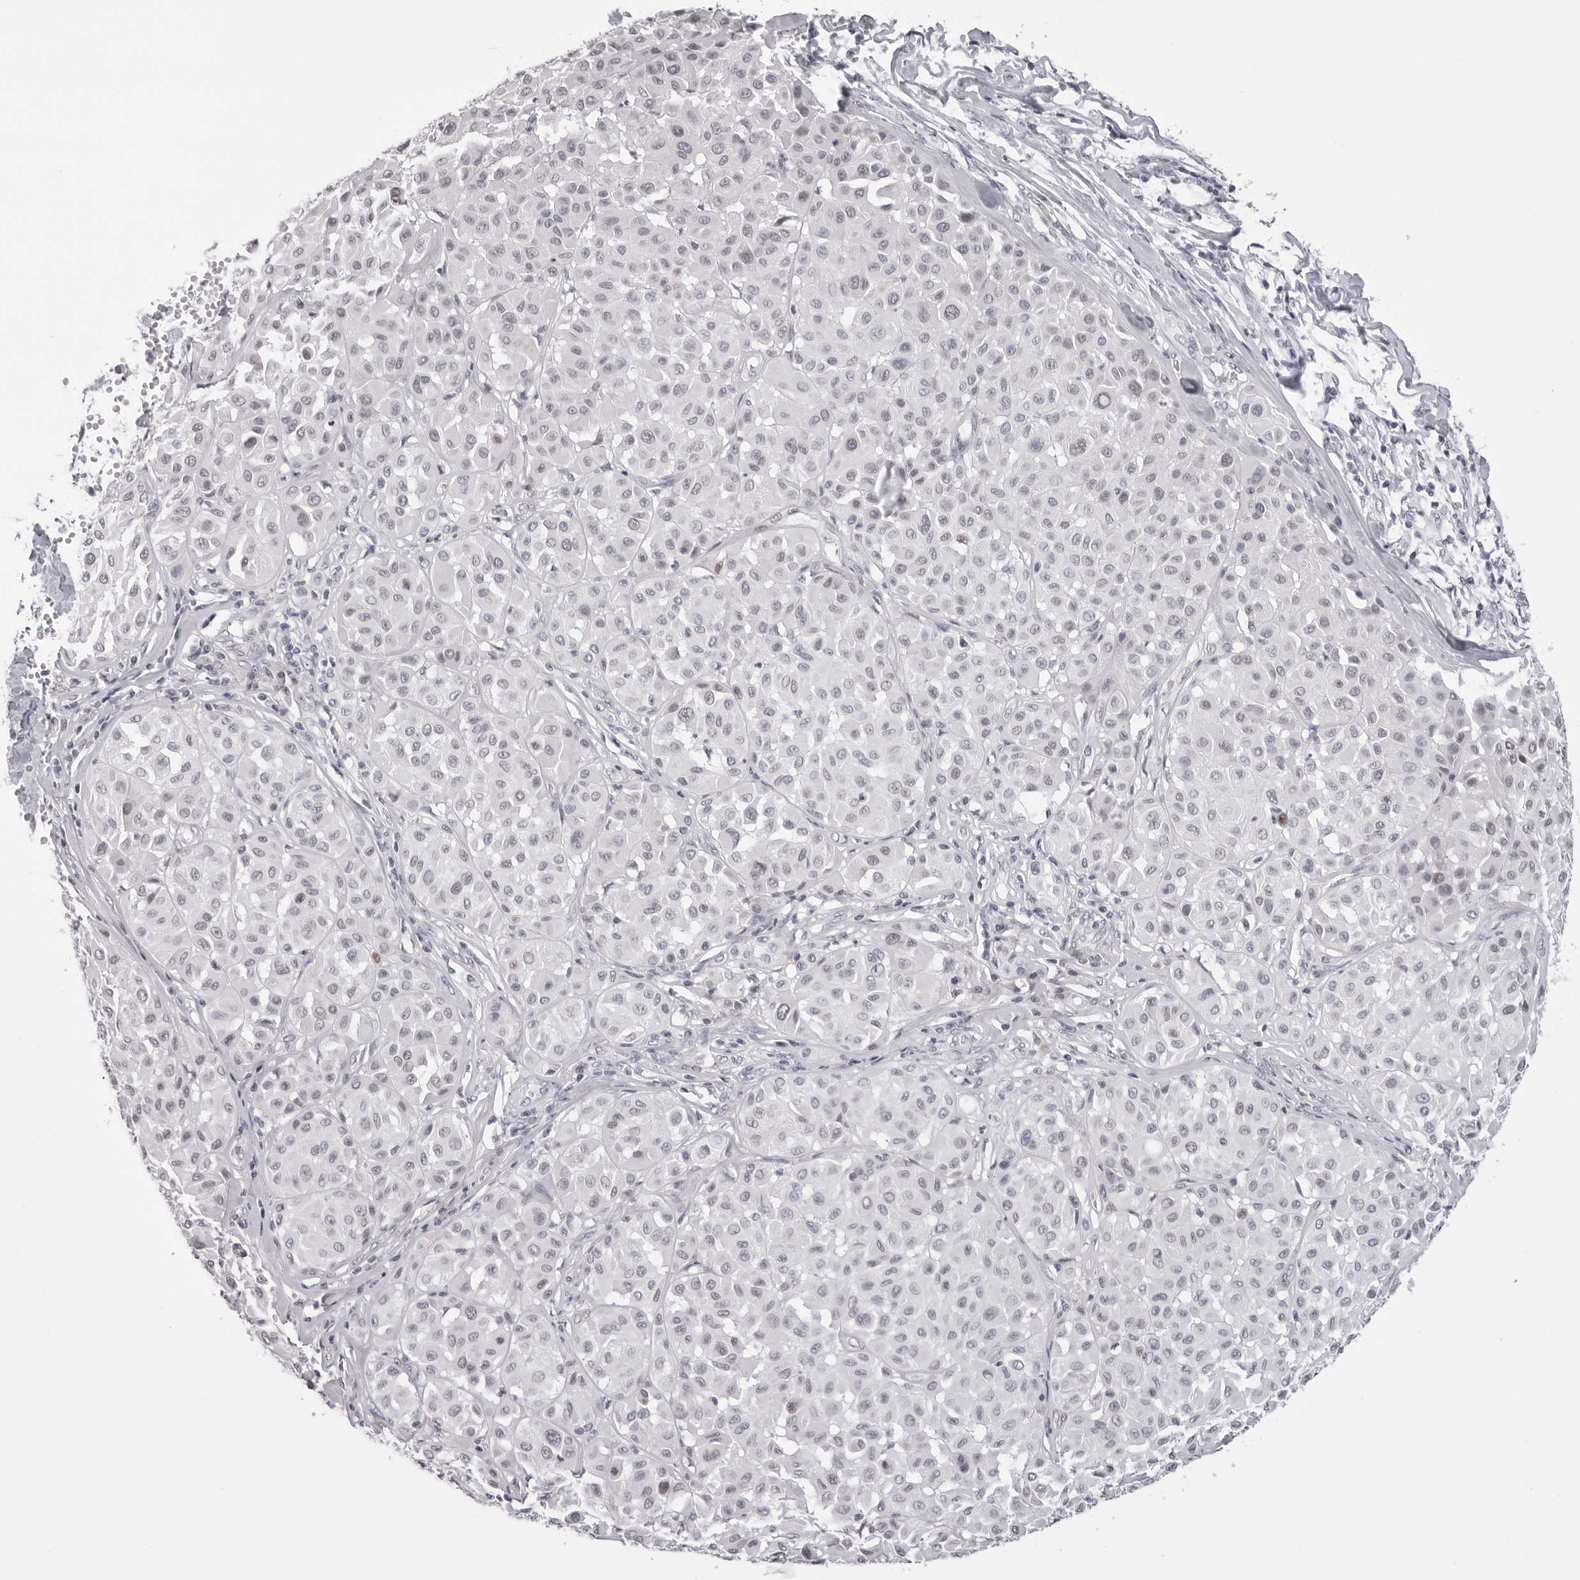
{"staining": {"intensity": "negative", "quantity": "none", "location": "none"}, "tissue": "melanoma", "cell_type": "Tumor cells", "image_type": "cancer", "snomed": [{"axis": "morphology", "description": "Malignant melanoma, Metastatic site"}, {"axis": "topography", "description": "Soft tissue"}], "caption": "Immunohistochemistry (IHC) micrograph of neoplastic tissue: human malignant melanoma (metastatic site) stained with DAB reveals no significant protein expression in tumor cells. Nuclei are stained in blue.", "gene": "MAFK", "patient": {"sex": "male", "age": 41}}